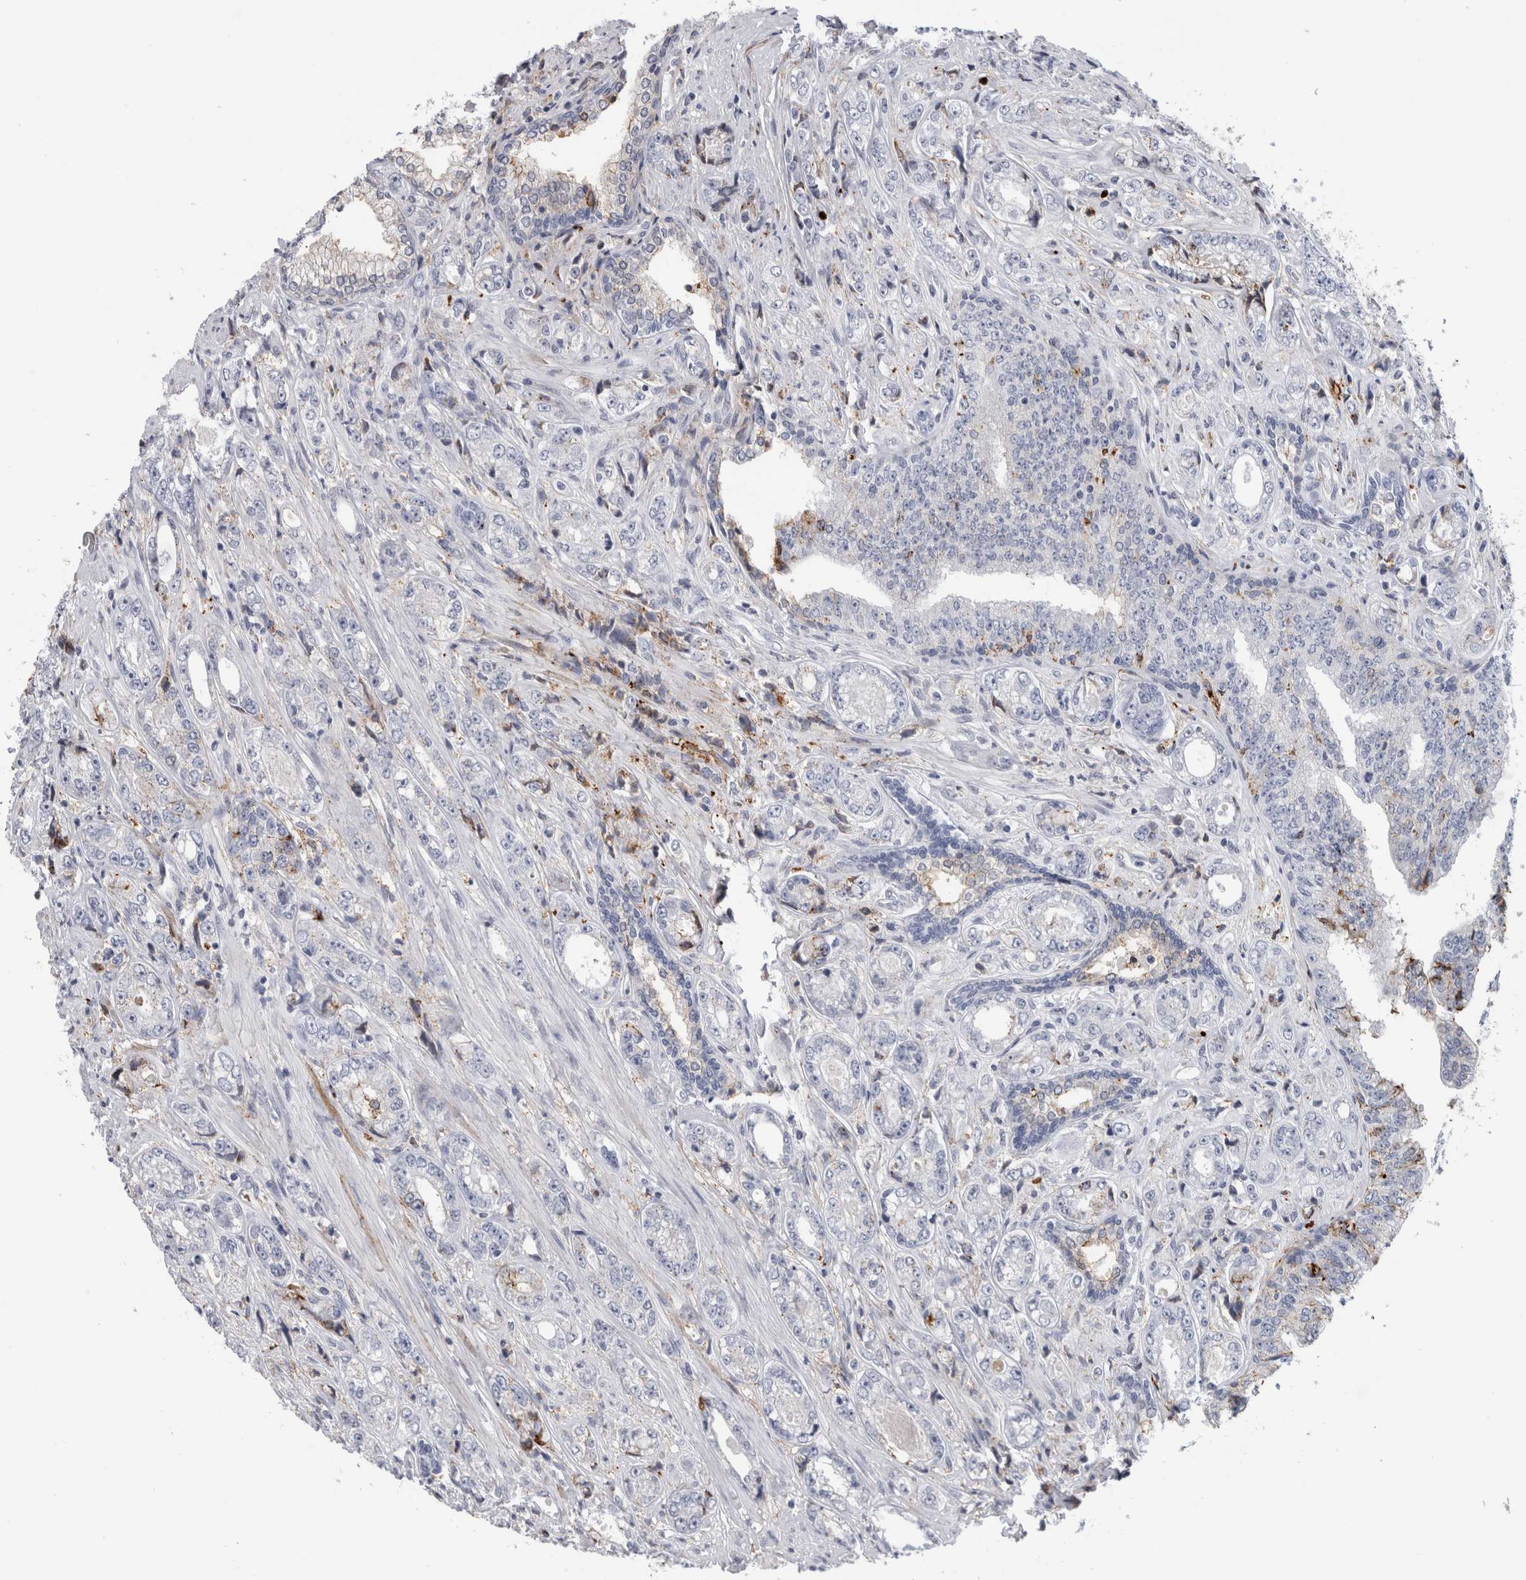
{"staining": {"intensity": "negative", "quantity": "none", "location": "none"}, "tissue": "prostate cancer", "cell_type": "Tumor cells", "image_type": "cancer", "snomed": [{"axis": "morphology", "description": "Adenocarcinoma, High grade"}, {"axis": "topography", "description": "Prostate"}], "caption": "Tumor cells show no significant protein staining in prostate cancer (adenocarcinoma (high-grade)).", "gene": "DNAJC24", "patient": {"sex": "male", "age": 61}}